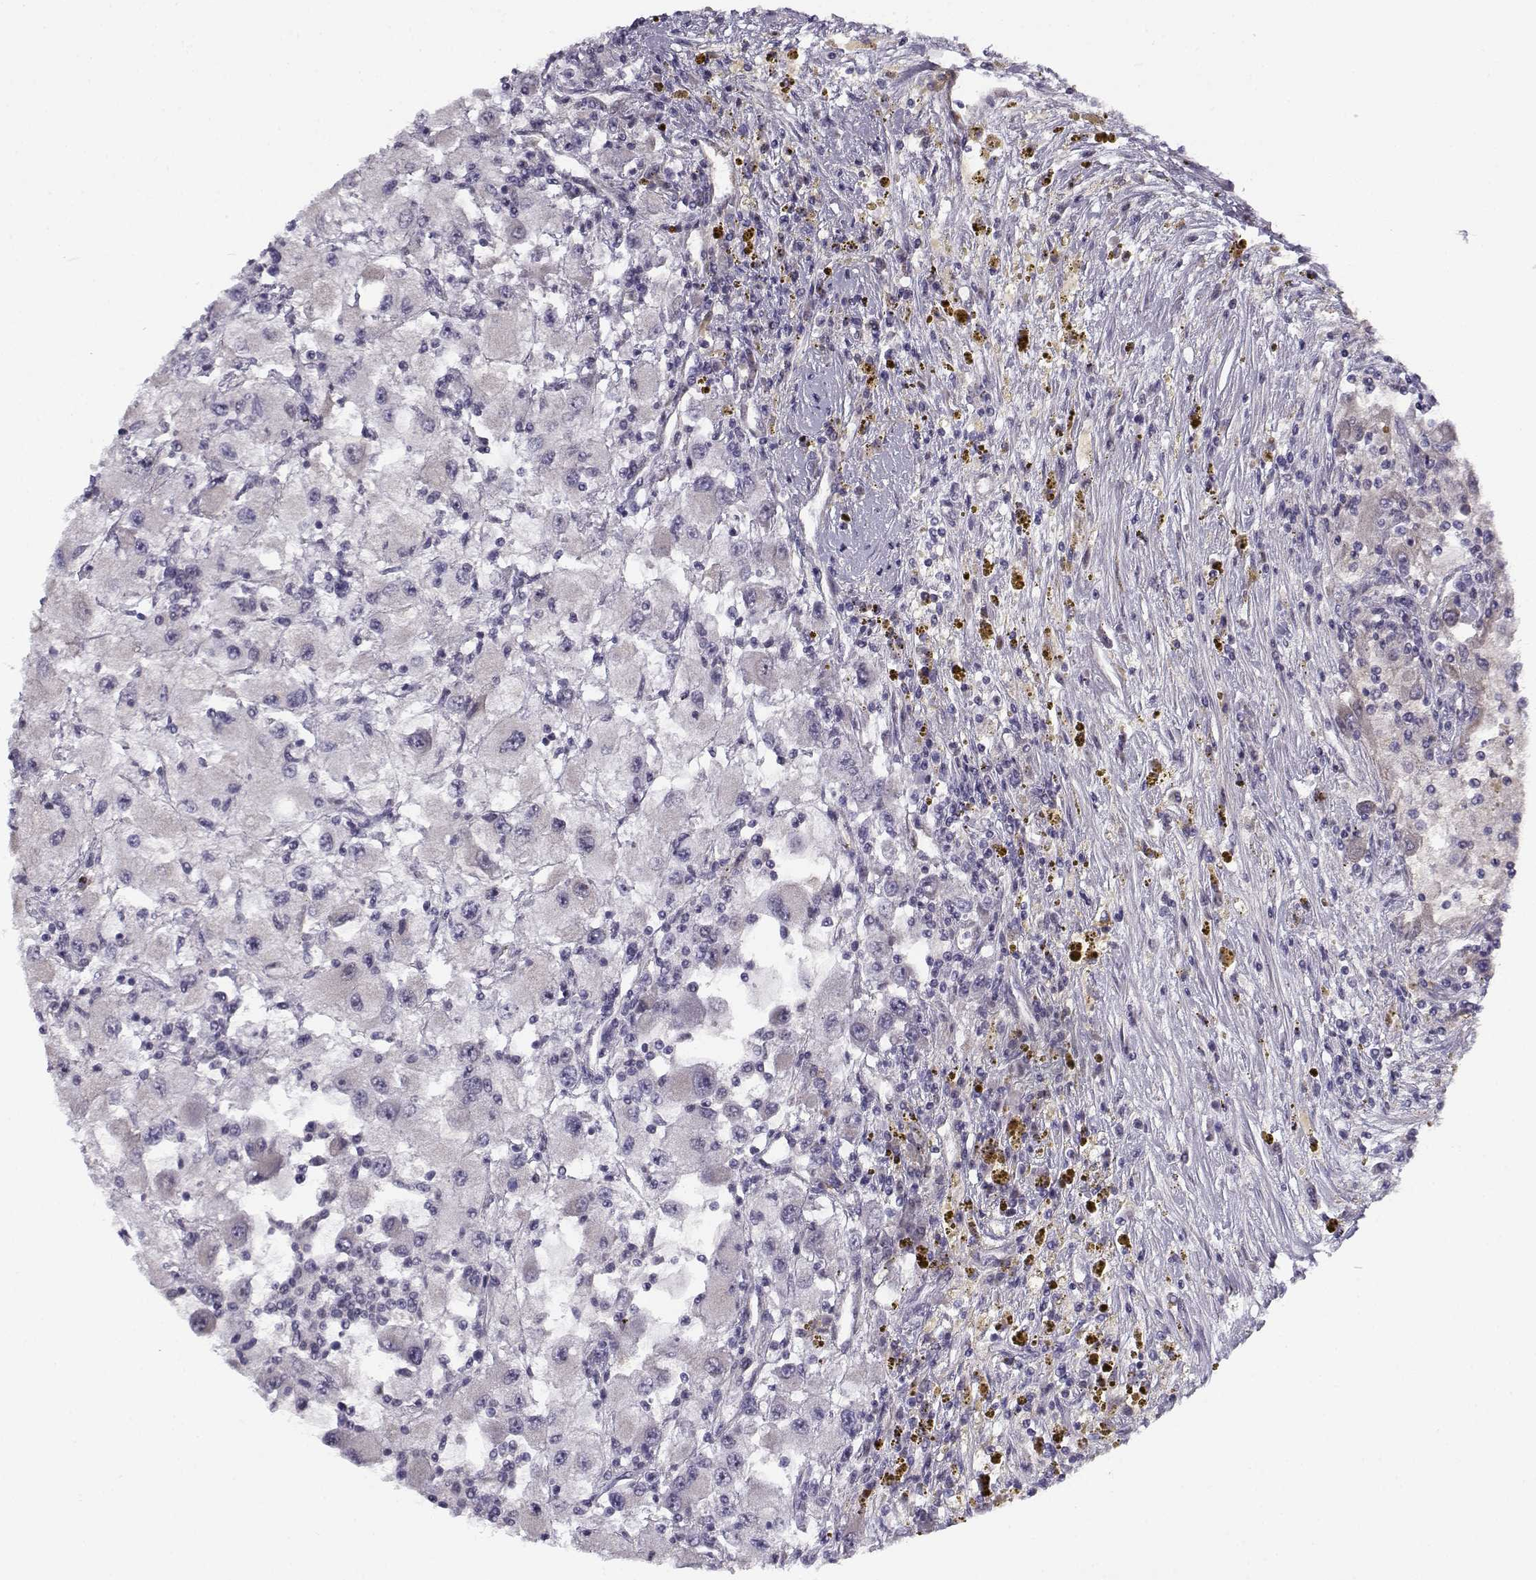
{"staining": {"intensity": "negative", "quantity": "none", "location": "none"}, "tissue": "renal cancer", "cell_type": "Tumor cells", "image_type": "cancer", "snomed": [{"axis": "morphology", "description": "Adenocarcinoma, NOS"}, {"axis": "topography", "description": "Kidney"}], "caption": "DAB (3,3'-diaminobenzidine) immunohistochemical staining of human renal cancer exhibits no significant positivity in tumor cells.", "gene": "DDX25", "patient": {"sex": "female", "age": 67}}